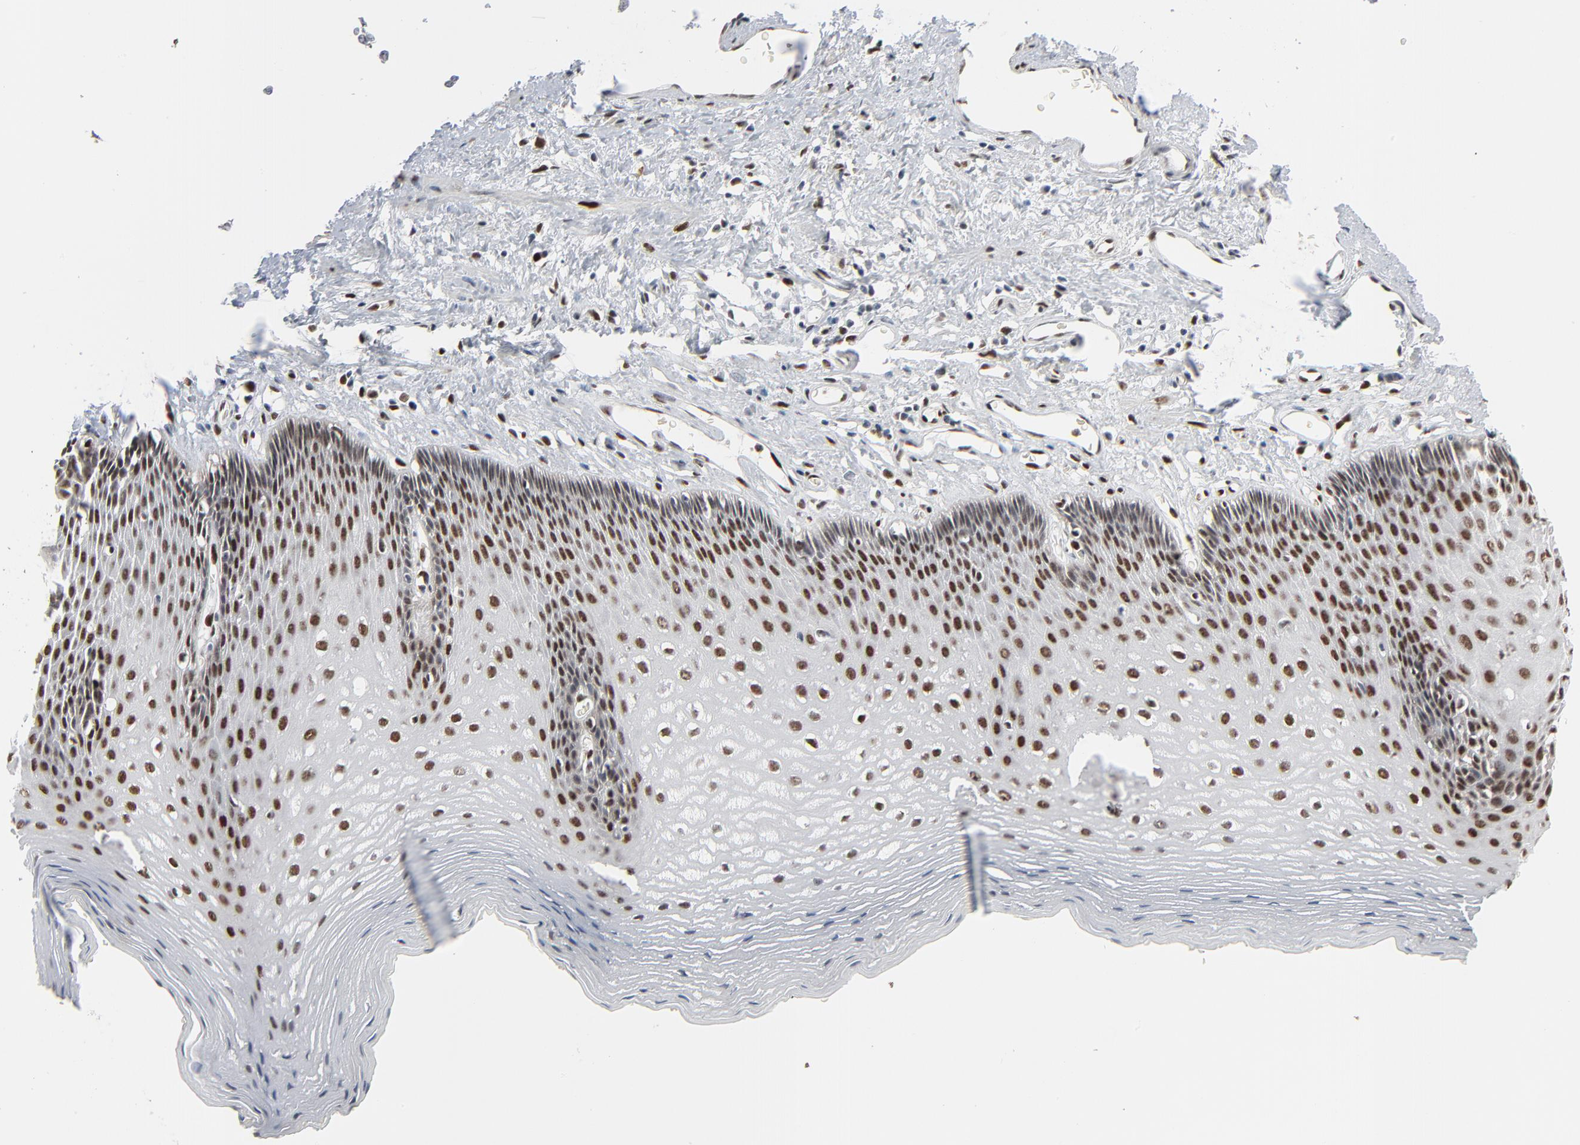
{"staining": {"intensity": "strong", "quantity": ">75%", "location": "nuclear"}, "tissue": "esophagus", "cell_type": "Squamous epithelial cells", "image_type": "normal", "snomed": [{"axis": "morphology", "description": "Normal tissue, NOS"}, {"axis": "topography", "description": "Esophagus"}], "caption": "Immunohistochemistry (IHC) image of benign esophagus stained for a protein (brown), which exhibits high levels of strong nuclear expression in about >75% of squamous epithelial cells.", "gene": "CUX1", "patient": {"sex": "female", "age": 70}}